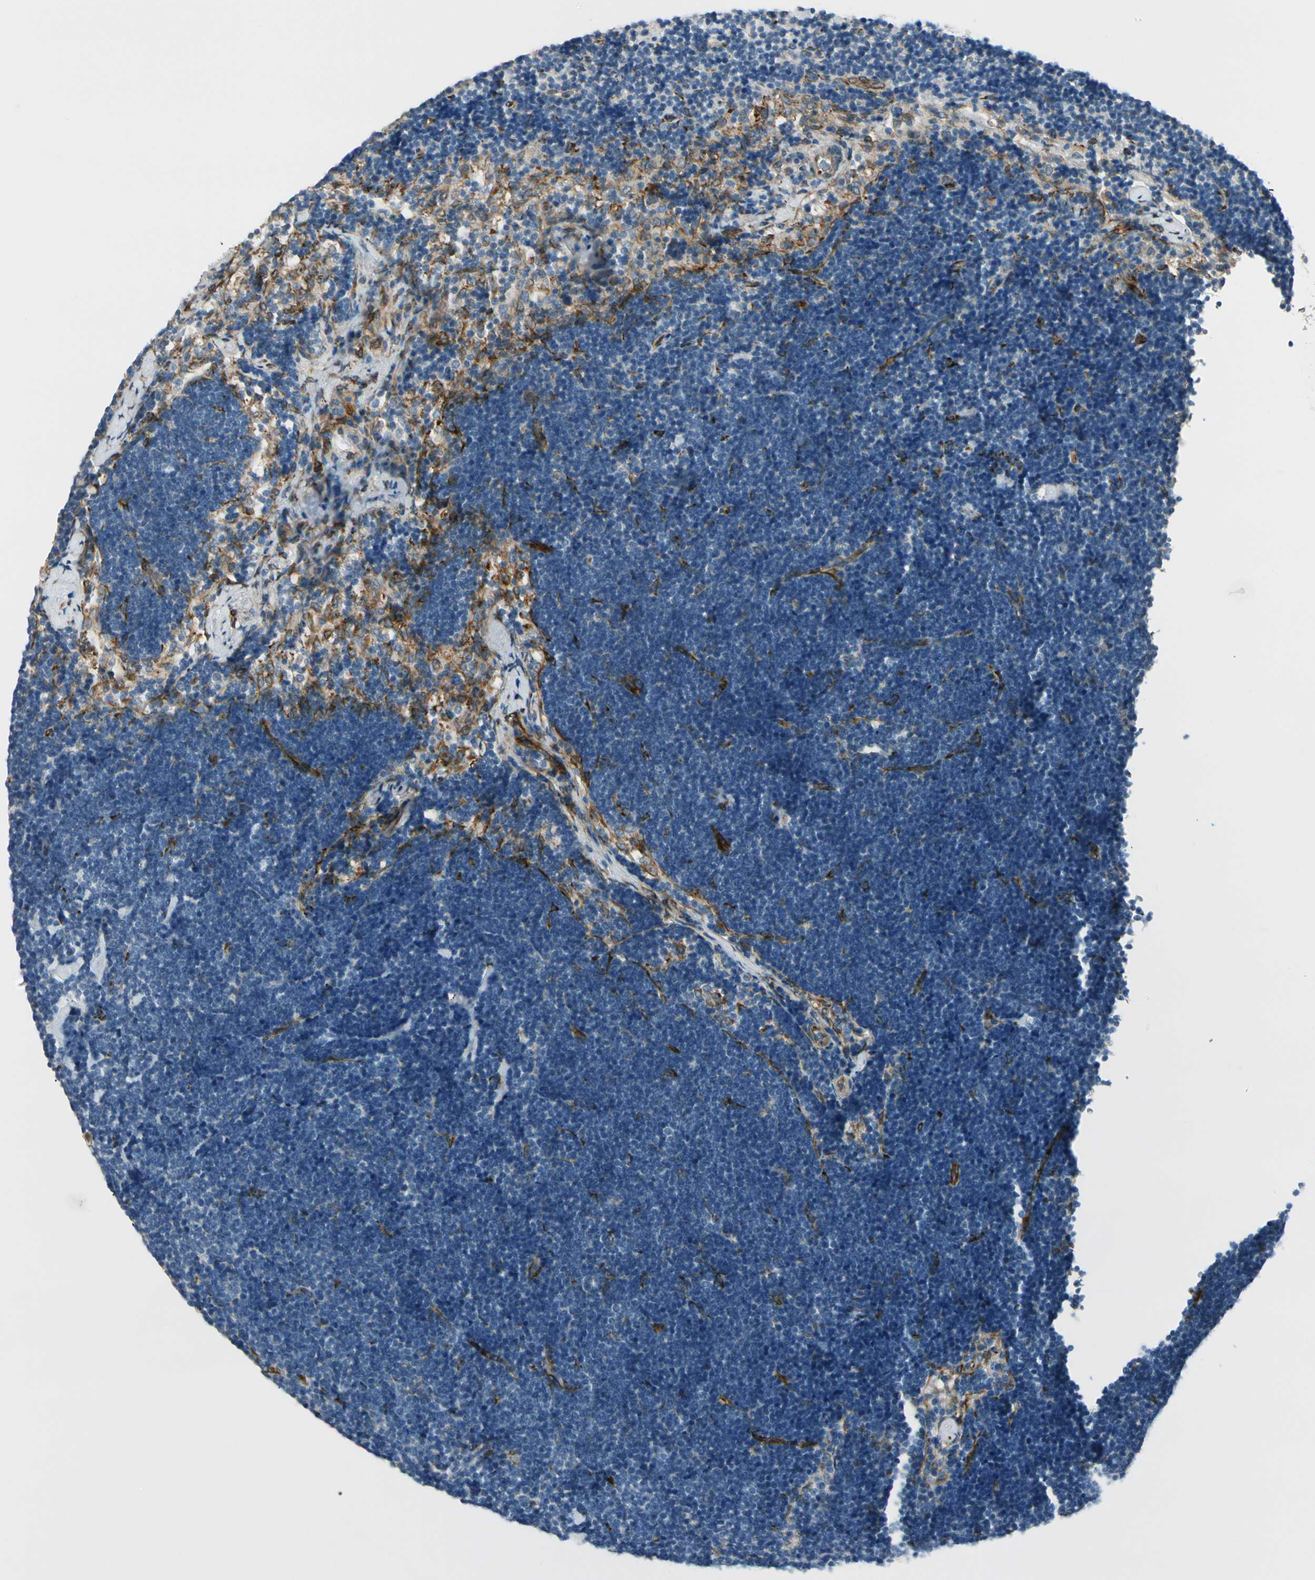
{"staining": {"intensity": "negative", "quantity": "none", "location": "none"}, "tissue": "lymph node", "cell_type": "Germinal center cells", "image_type": "normal", "snomed": [{"axis": "morphology", "description": "Normal tissue, NOS"}, {"axis": "topography", "description": "Lymph node"}], "caption": "The photomicrograph demonstrates no significant staining in germinal center cells of lymph node.", "gene": "FKBP7", "patient": {"sex": "male", "age": 63}}